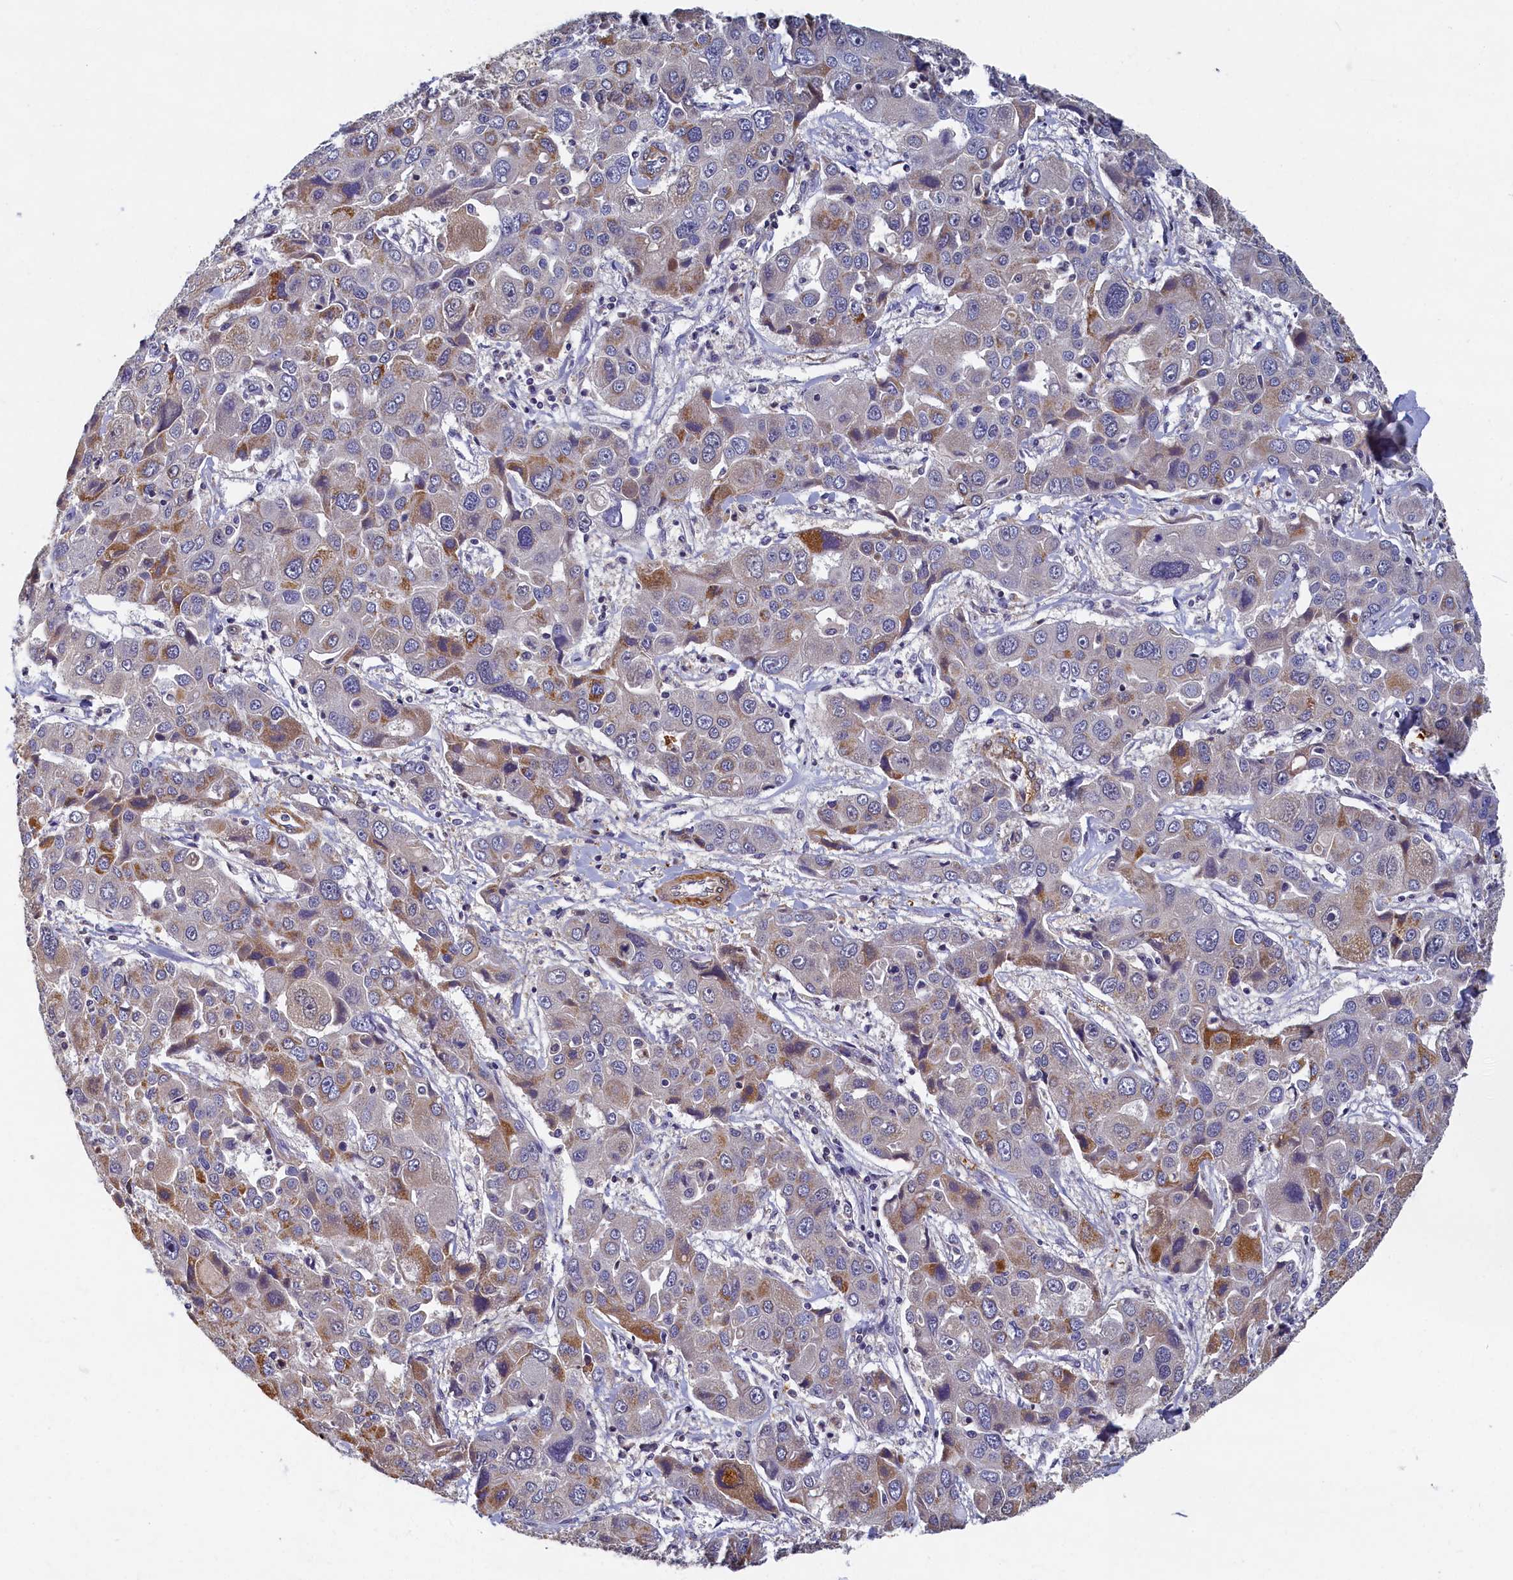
{"staining": {"intensity": "moderate", "quantity": "<25%", "location": "cytoplasmic/membranous"}, "tissue": "liver cancer", "cell_type": "Tumor cells", "image_type": "cancer", "snomed": [{"axis": "morphology", "description": "Cholangiocarcinoma"}, {"axis": "topography", "description": "Liver"}], "caption": "Human liver cancer stained with a protein marker displays moderate staining in tumor cells.", "gene": "TBCB", "patient": {"sex": "male", "age": 67}}